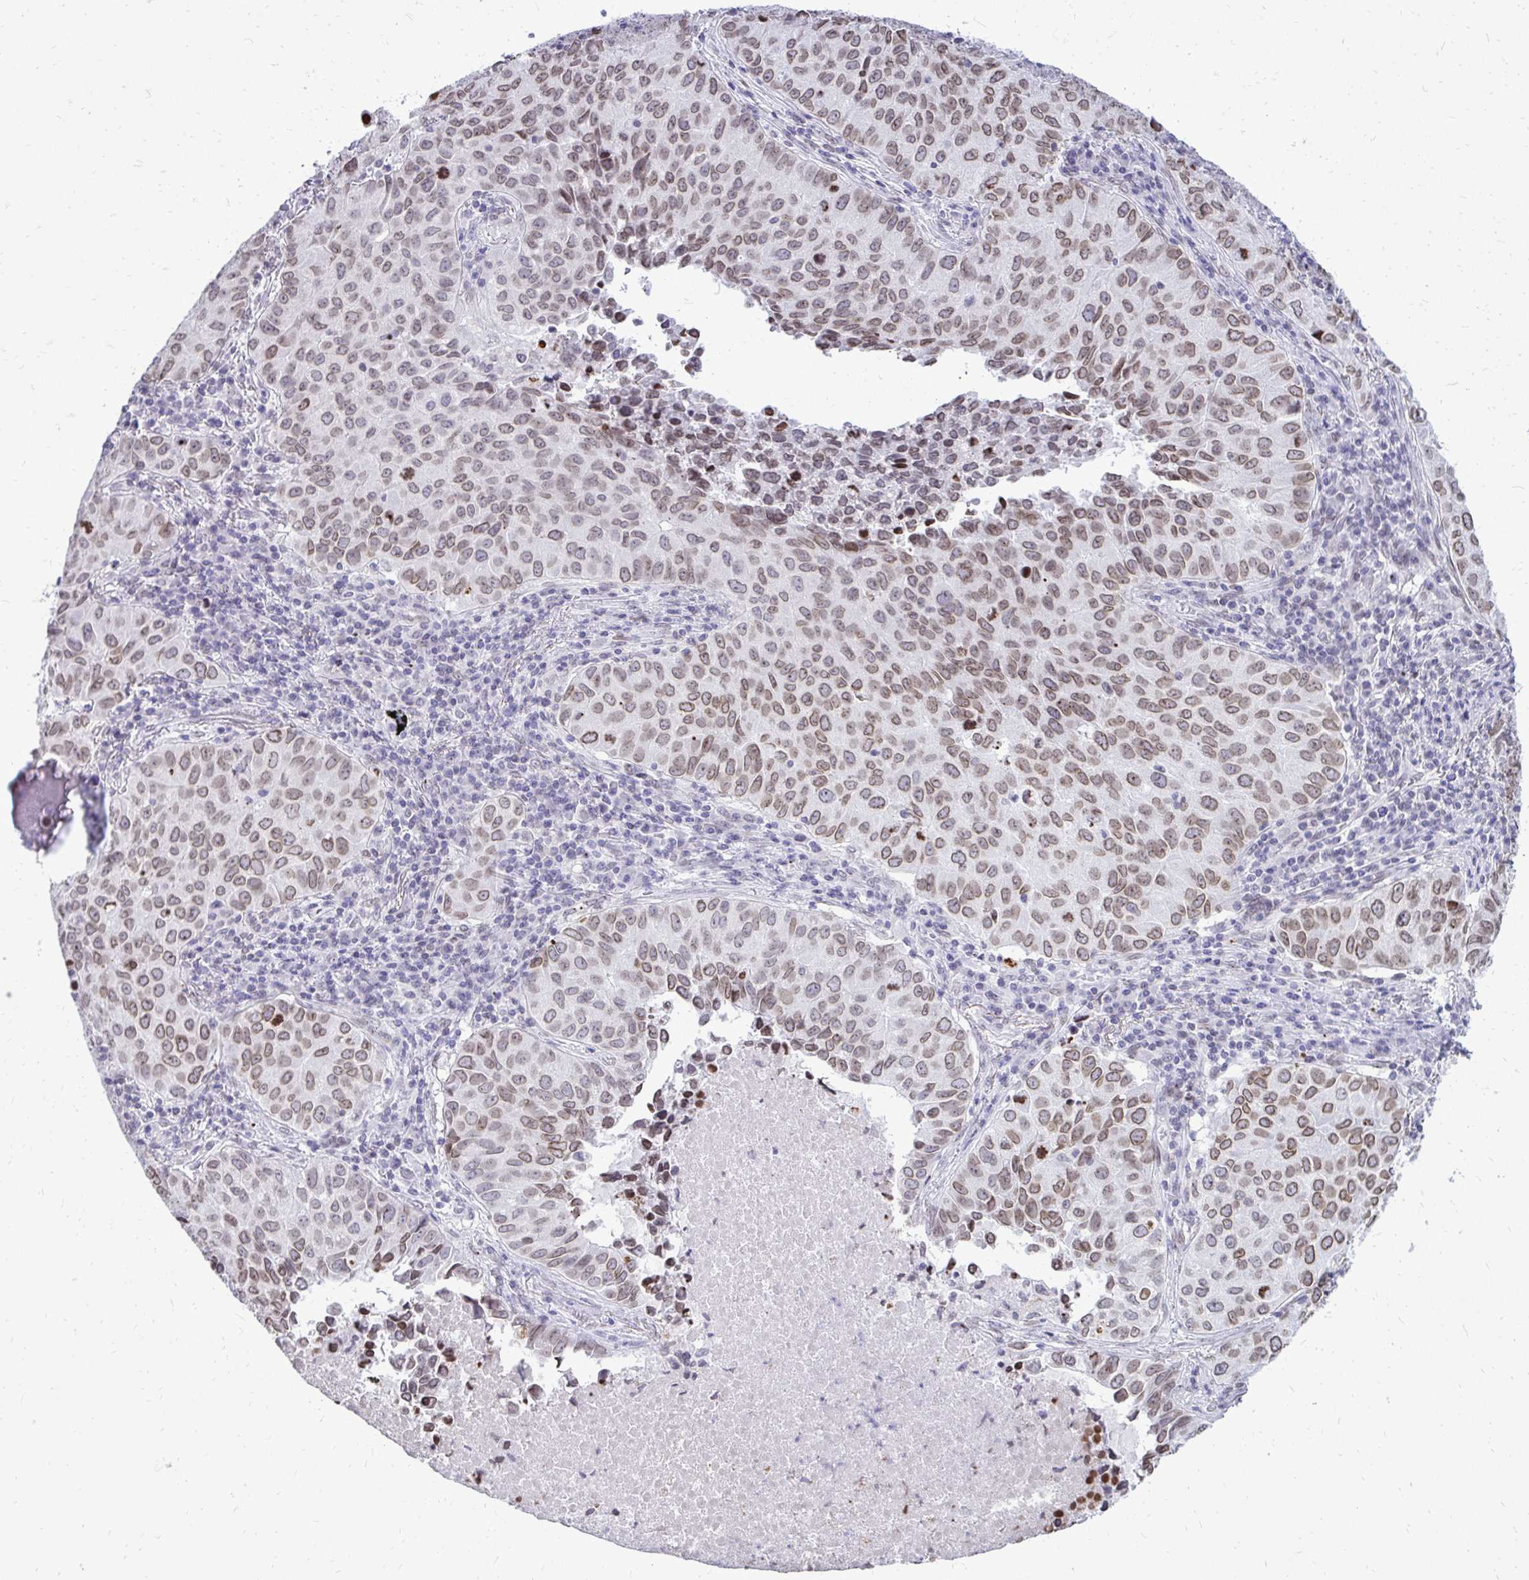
{"staining": {"intensity": "moderate", "quantity": ">75%", "location": "cytoplasmic/membranous,nuclear"}, "tissue": "lung cancer", "cell_type": "Tumor cells", "image_type": "cancer", "snomed": [{"axis": "morphology", "description": "Adenocarcinoma, NOS"}, {"axis": "topography", "description": "Lung"}], "caption": "Moderate cytoplasmic/membranous and nuclear expression is appreciated in approximately >75% of tumor cells in lung cancer (adenocarcinoma). Nuclei are stained in blue.", "gene": "BANF1", "patient": {"sex": "female", "age": 50}}